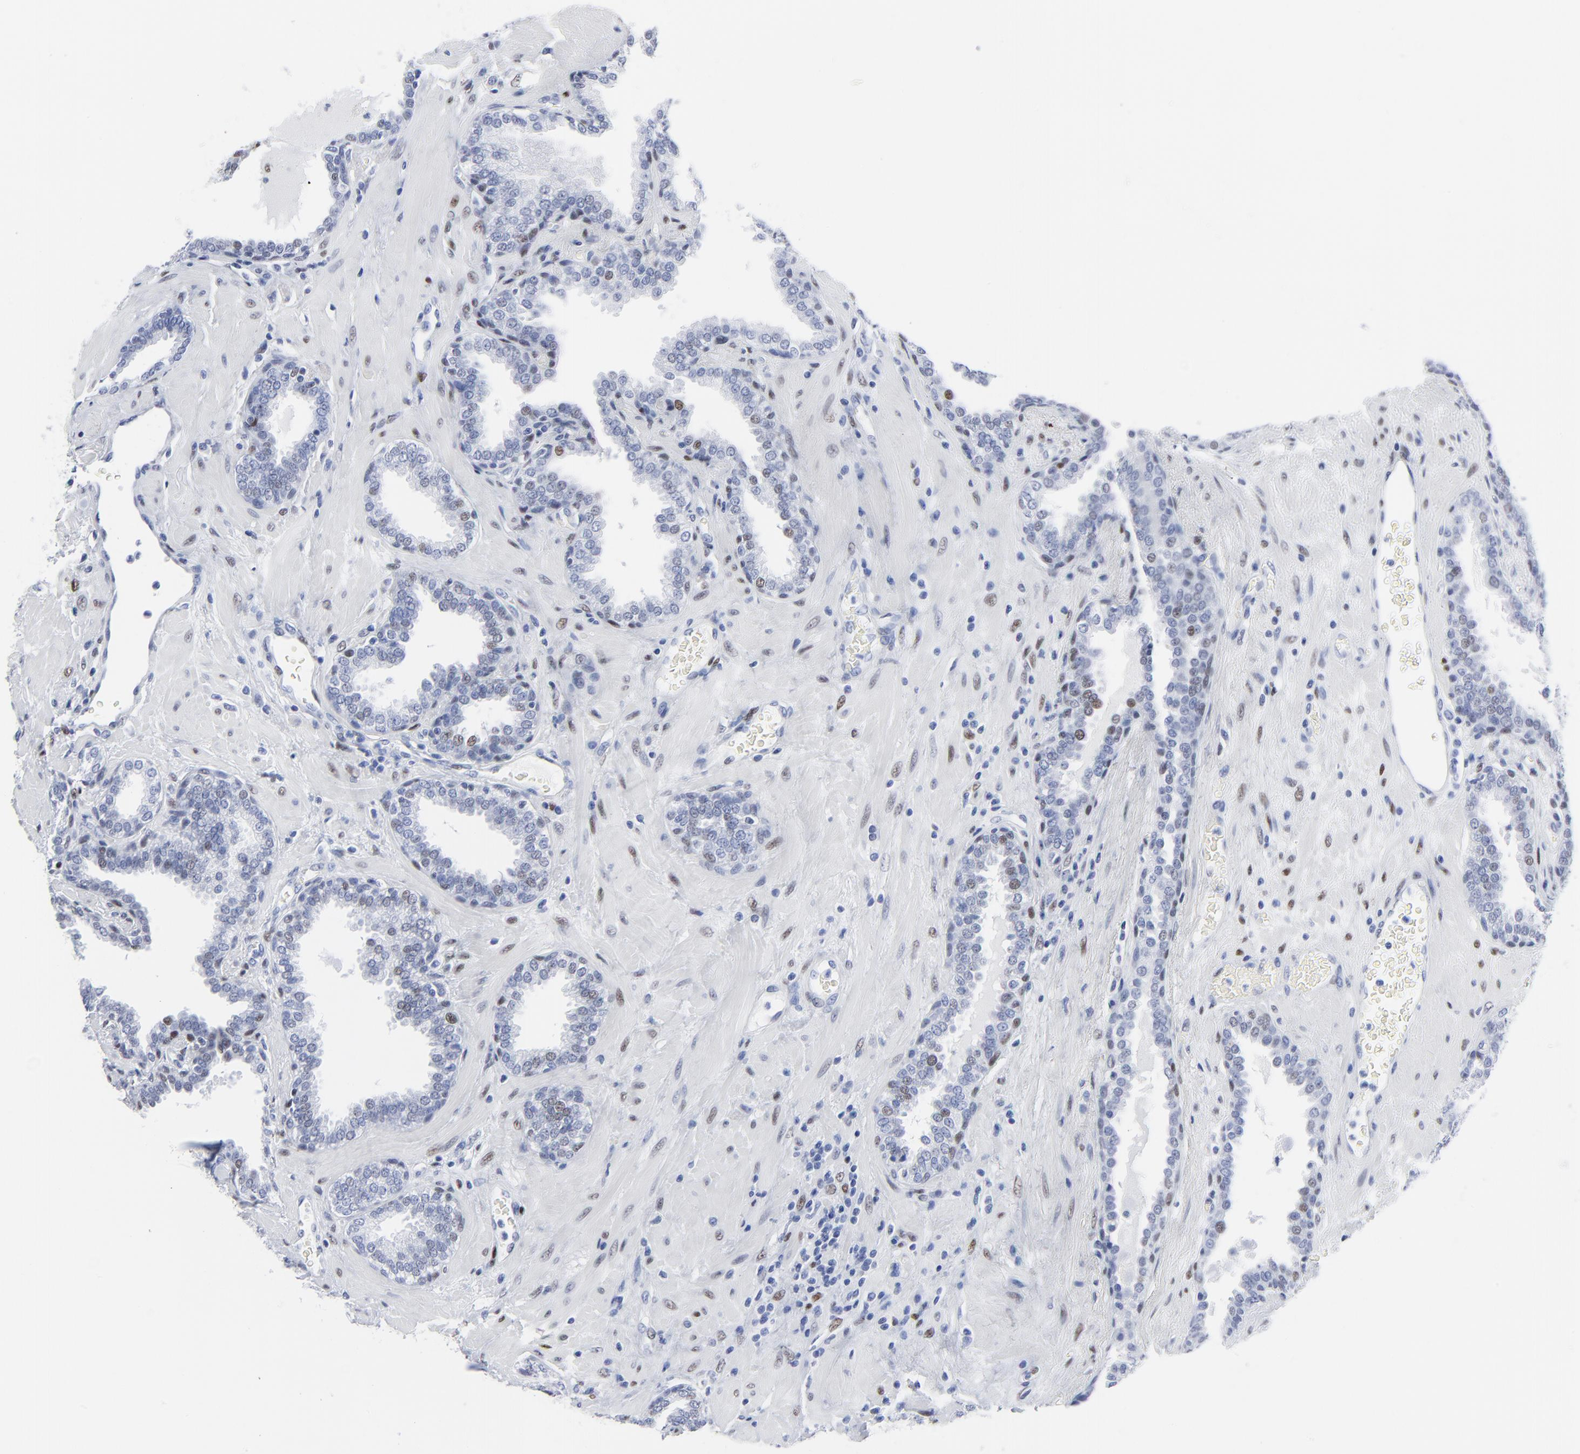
{"staining": {"intensity": "moderate", "quantity": "<25%", "location": "nuclear"}, "tissue": "prostate", "cell_type": "Glandular cells", "image_type": "normal", "snomed": [{"axis": "morphology", "description": "Normal tissue, NOS"}, {"axis": "topography", "description": "Prostate"}], "caption": "The micrograph shows staining of unremarkable prostate, revealing moderate nuclear protein staining (brown color) within glandular cells.", "gene": "JUN", "patient": {"sex": "male", "age": 51}}